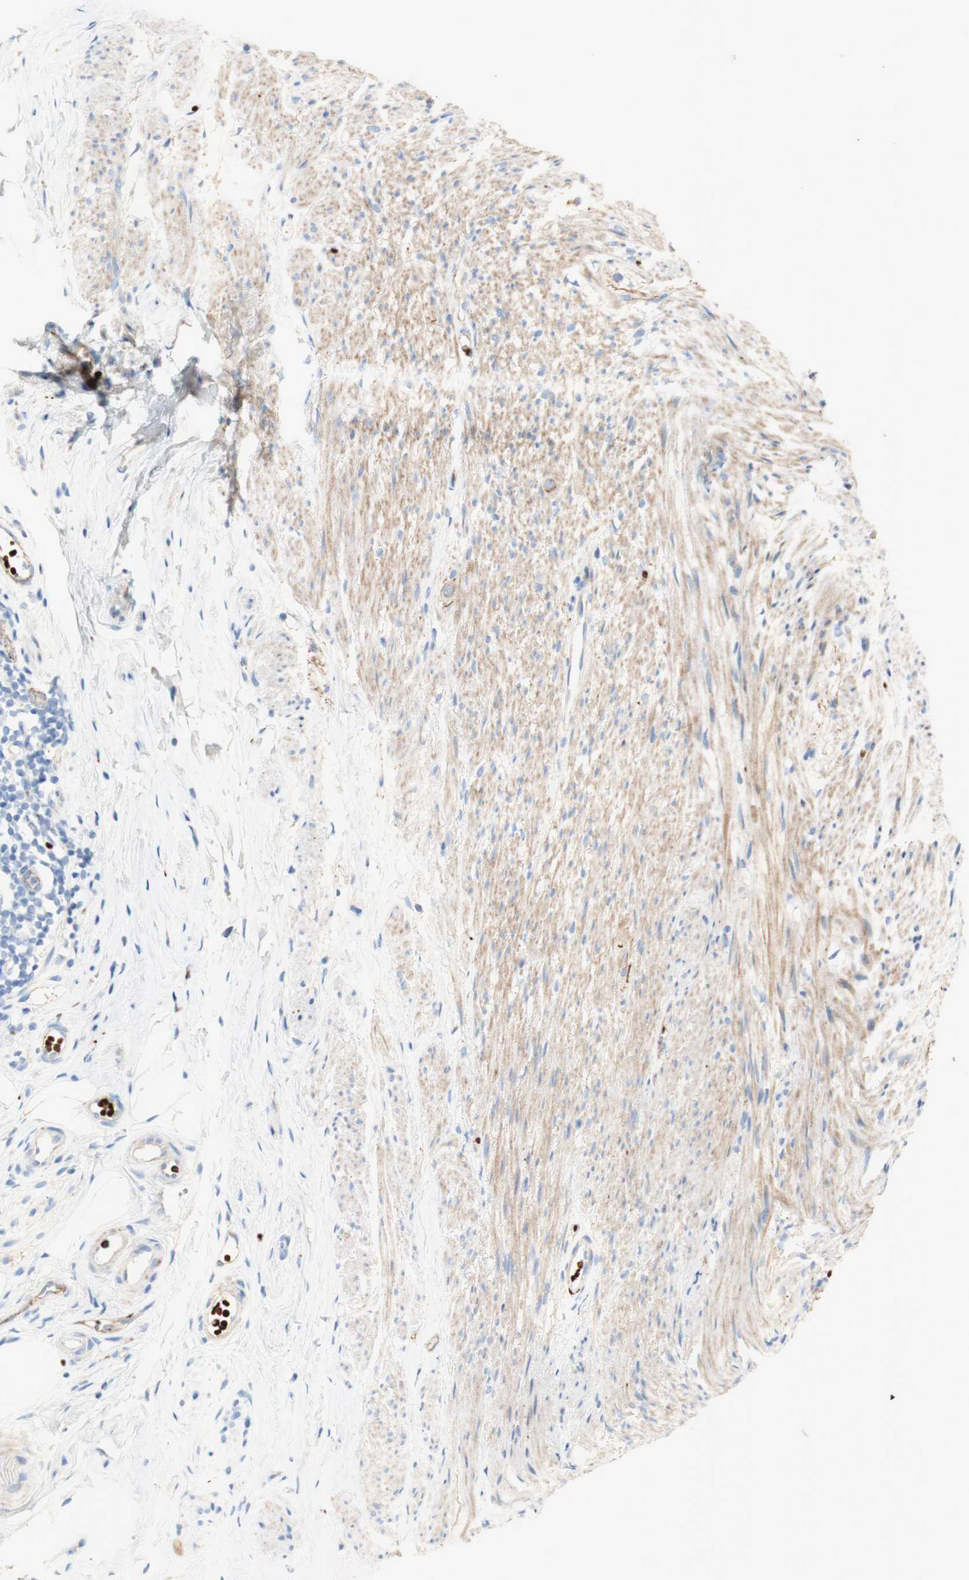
{"staining": {"intensity": "weak", "quantity": "25%-75%", "location": "cytoplasmic/membranous"}, "tissue": "appendix", "cell_type": "Glandular cells", "image_type": "normal", "snomed": [{"axis": "morphology", "description": "Normal tissue, NOS"}, {"axis": "topography", "description": "Appendix"}], "caption": "Protein expression analysis of unremarkable human appendix reveals weak cytoplasmic/membranous positivity in approximately 25%-75% of glandular cells. The protein of interest is stained brown, and the nuclei are stained in blue (DAB IHC with brightfield microscopy, high magnification).", "gene": "GAN", "patient": {"sex": "female", "age": 77}}